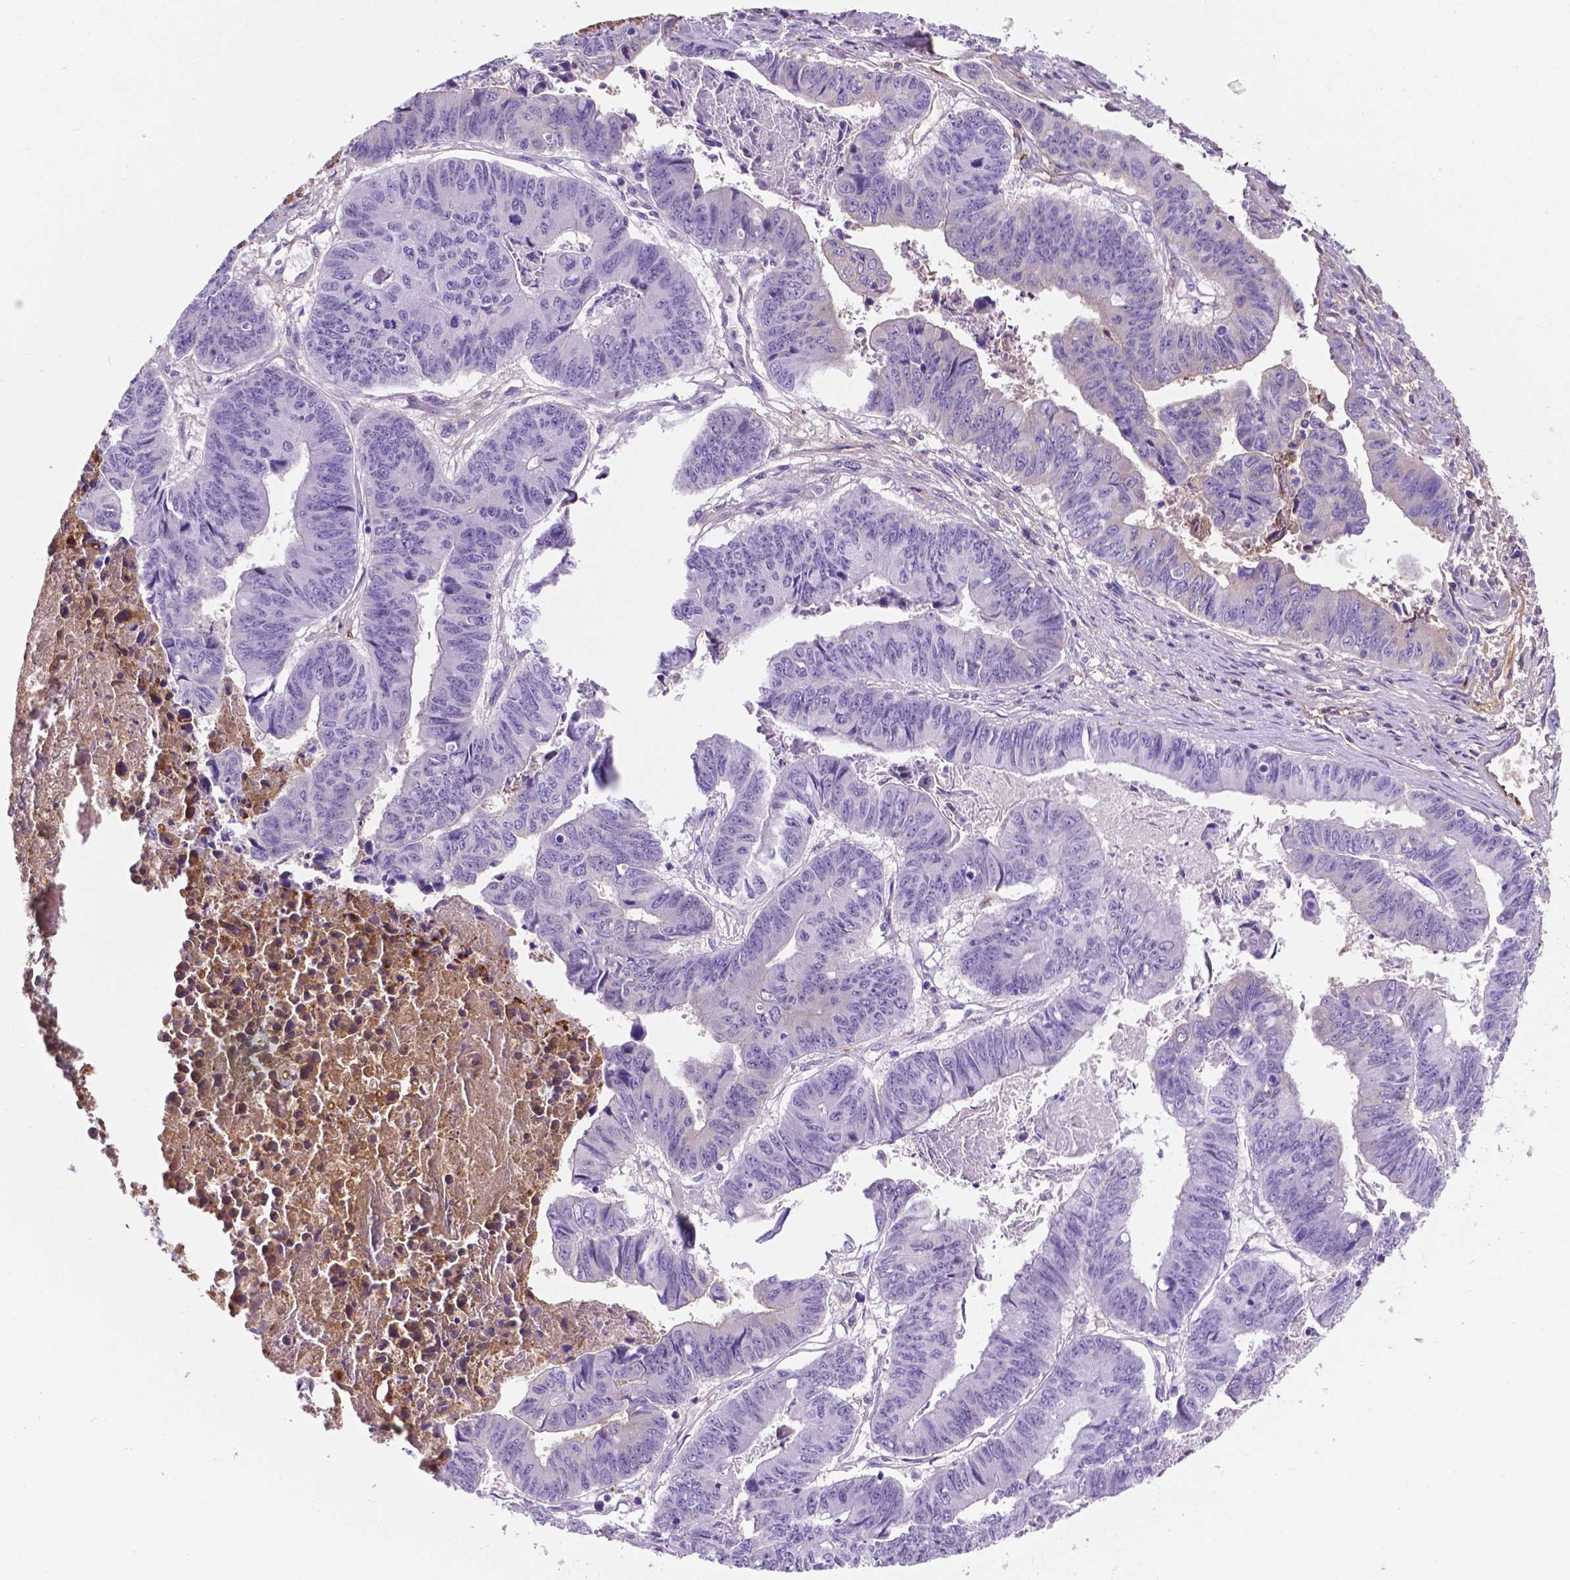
{"staining": {"intensity": "negative", "quantity": "none", "location": "none"}, "tissue": "stomach cancer", "cell_type": "Tumor cells", "image_type": "cancer", "snomed": [{"axis": "morphology", "description": "Adenocarcinoma, NOS"}, {"axis": "topography", "description": "Stomach, lower"}], "caption": "Stomach cancer was stained to show a protein in brown. There is no significant expression in tumor cells.", "gene": "APOE", "patient": {"sex": "male", "age": 77}}